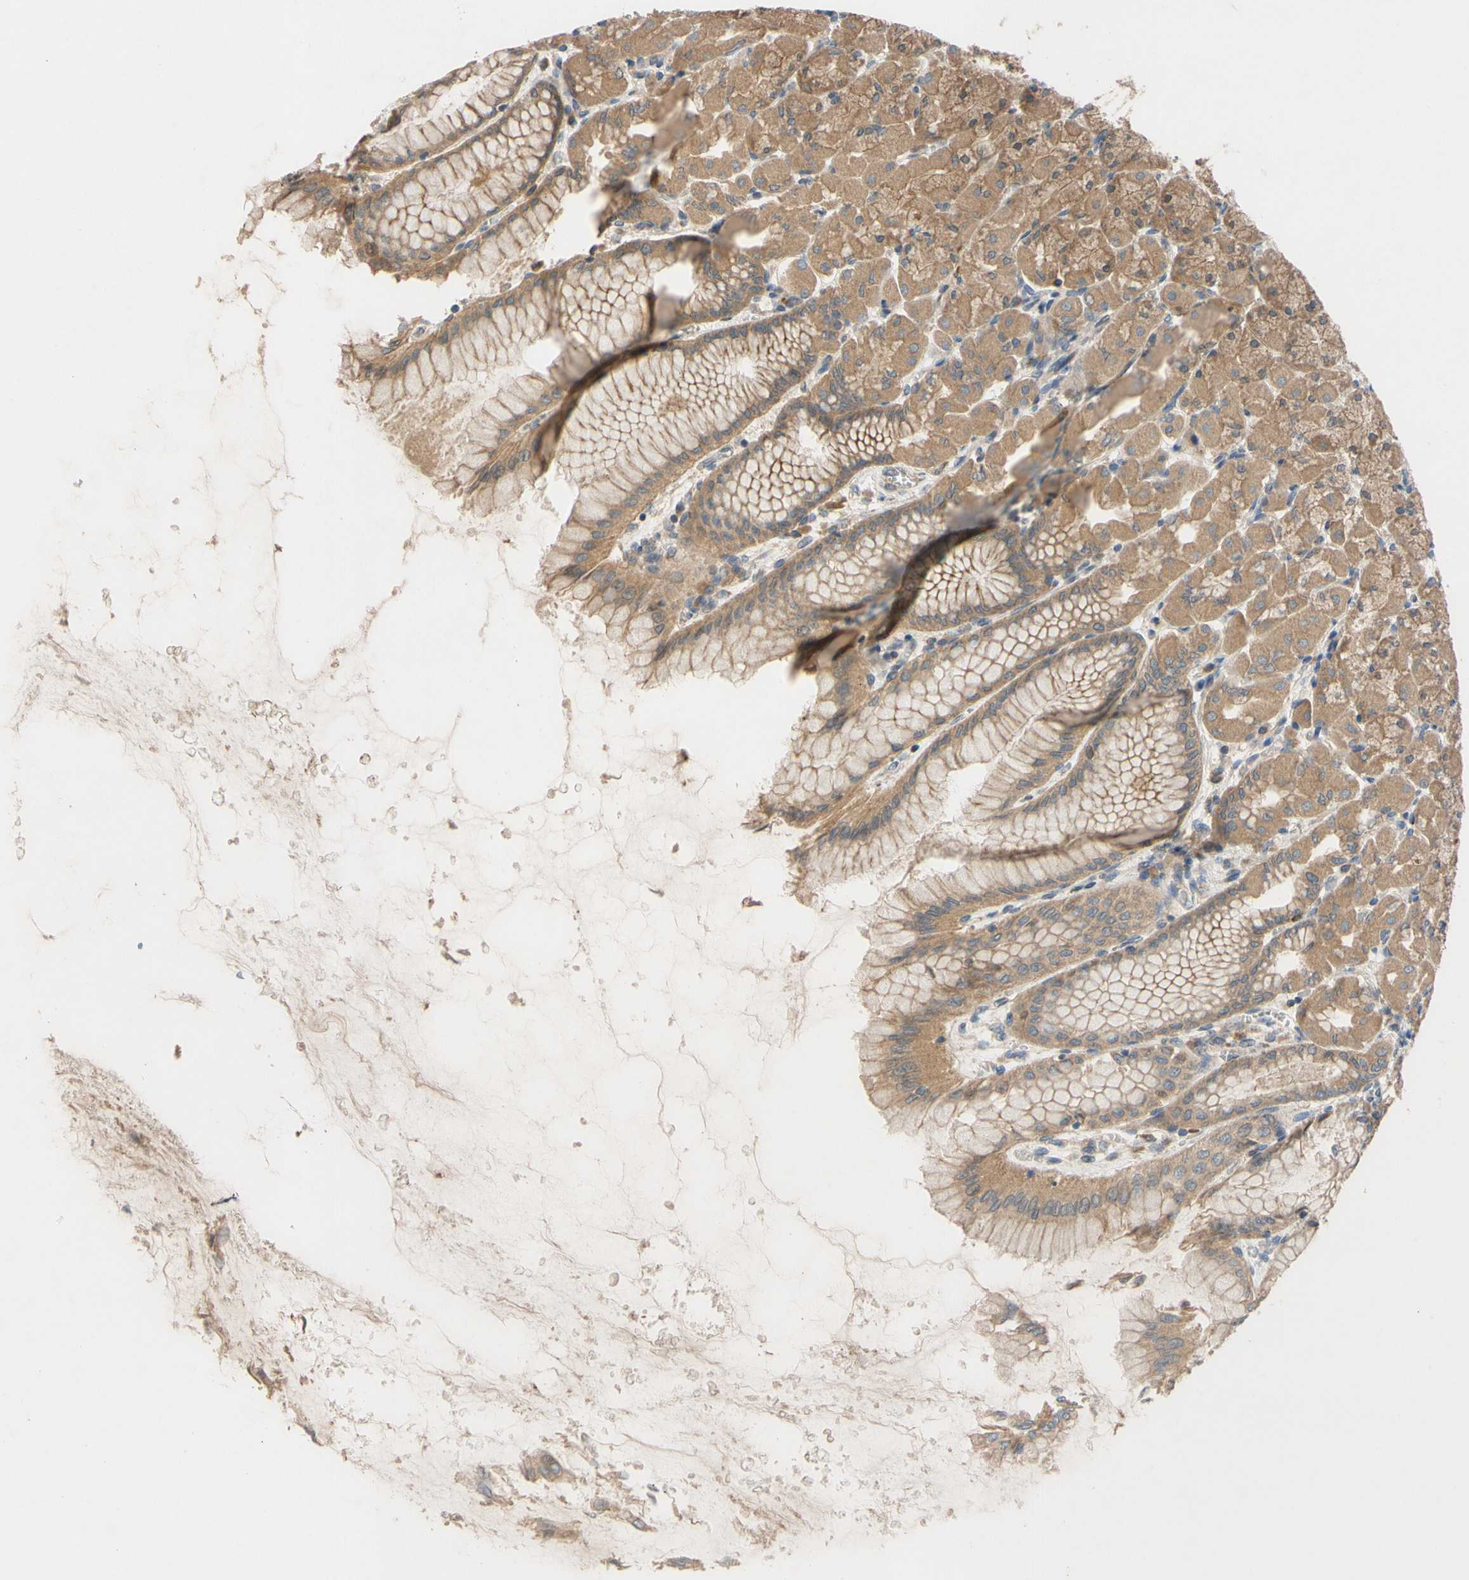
{"staining": {"intensity": "moderate", "quantity": ">75%", "location": "cytoplasmic/membranous"}, "tissue": "stomach", "cell_type": "Glandular cells", "image_type": "normal", "snomed": [{"axis": "morphology", "description": "Normal tissue, NOS"}, {"axis": "topography", "description": "Stomach, upper"}], "caption": "Benign stomach displays moderate cytoplasmic/membranous positivity in approximately >75% of glandular cells The staining was performed using DAB, with brown indicating positive protein expression. Nuclei are stained blue with hematoxylin..", "gene": "MBTPS2", "patient": {"sex": "female", "age": 56}}